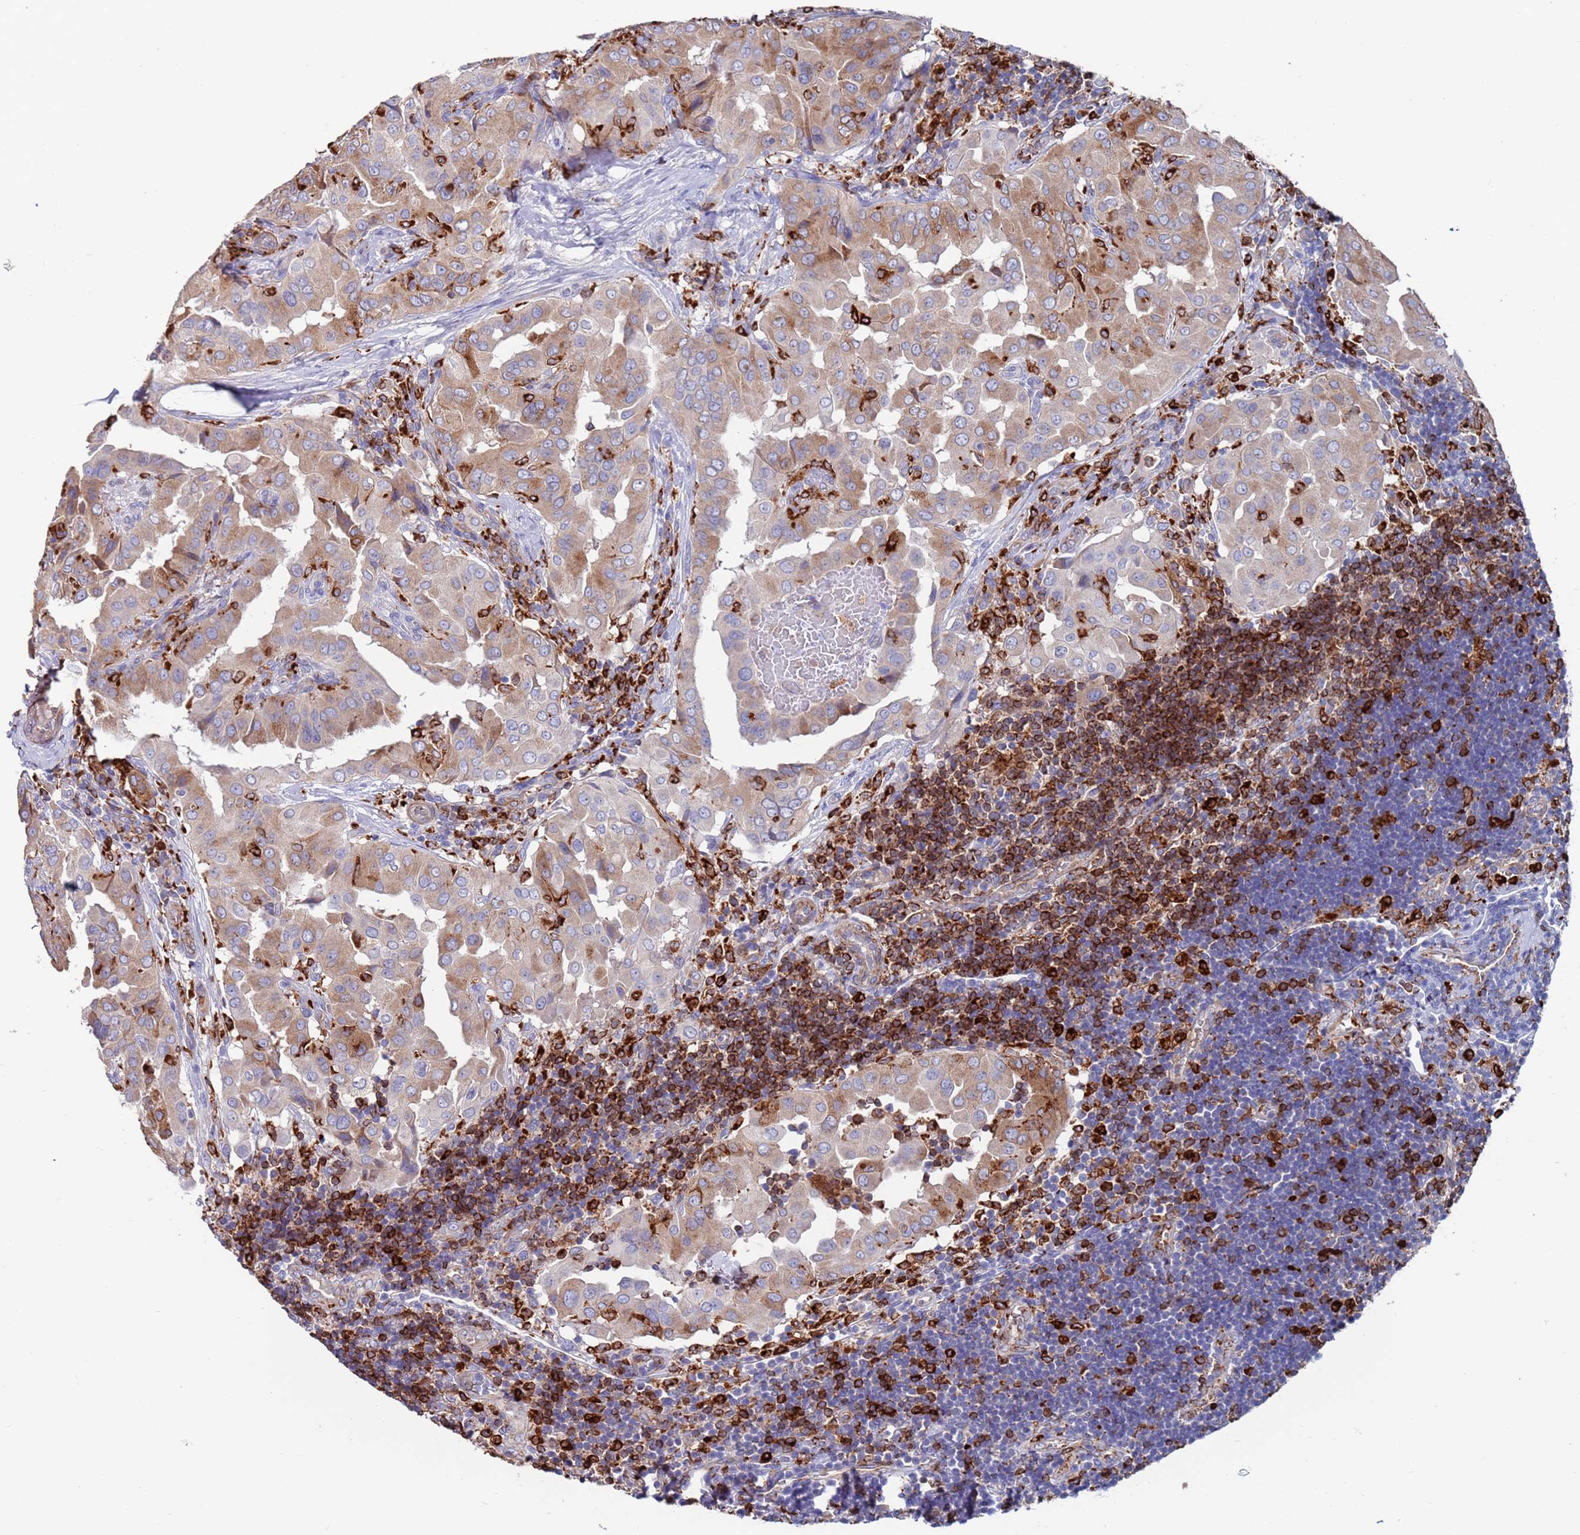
{"staining": {"intensity": "moderate", "quantity": "25%-75%", "location": "cytoplasmic/membranous"}, "tissue": "thyroid cancer", "cell_type": "Tumor cells", "image_type": "cancer", "snomed": [{"axis": "morphology", "description": "Papillary adenocarcinoma, NOS"}, {"axis": "topography", "description": "Thyroid gland"}], "caption": "An IHC photomicrograph of tumor tissue is shown. Protein staining in brown shows moderate cytoplasmic/membranous positivity in thyroid cancer (papillary adenocarcinoma) within tumor cells. The staining was performed using DAB, with brown indicating positive protein expression. Nuclei are stained blue with hematoxylin.", "gene": "GREB1L", "patient": {"sex": "male", "age": 33}}